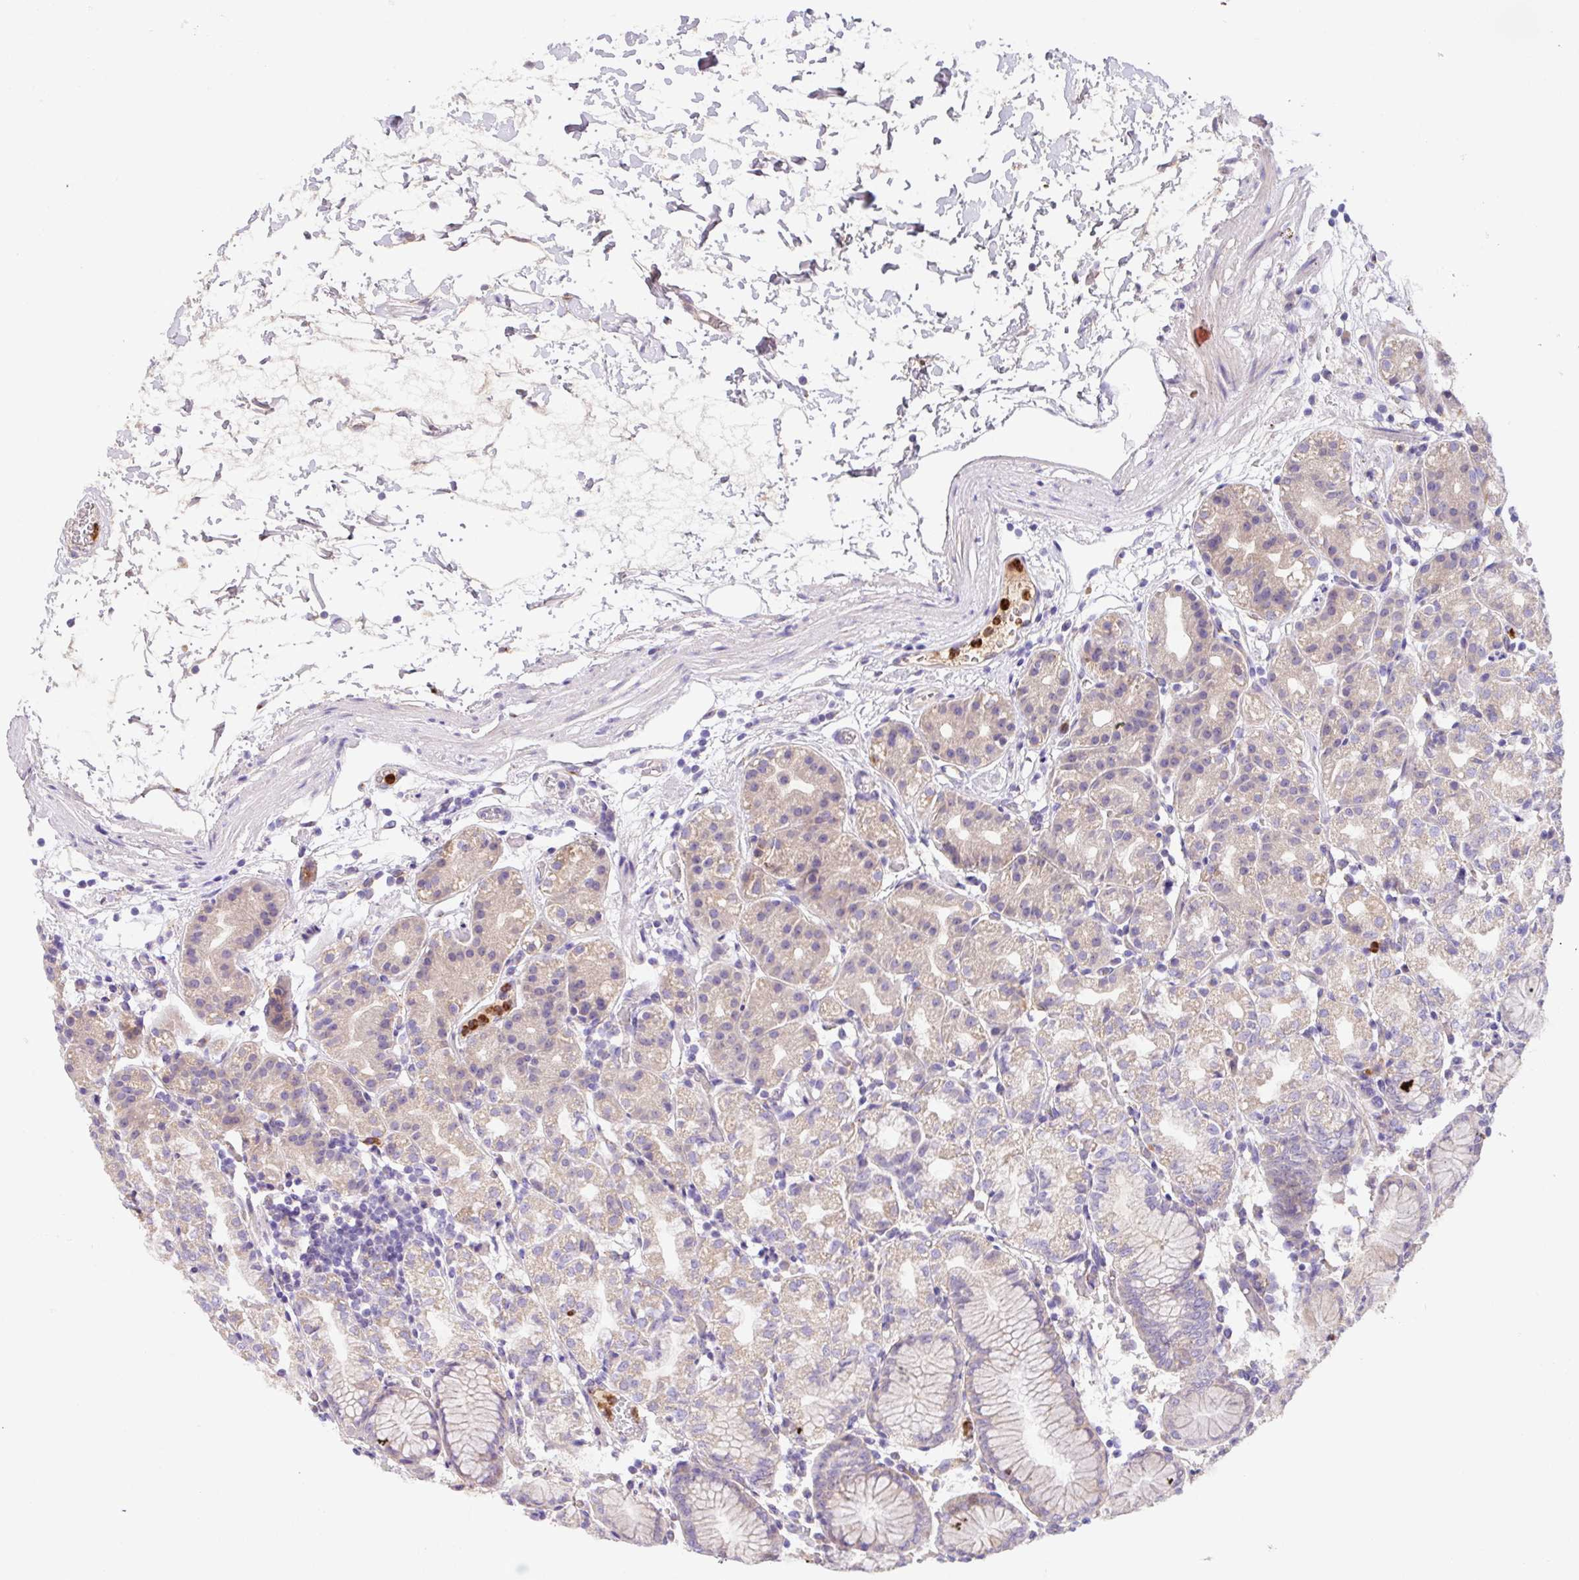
{"staining": {"intensity": "weak", "quantity": "25%-75%", "location": "cytoplasmic/membranous"}, "tissue": "stomach", "cell_type": "Glandular cells", "image_type": "normal", "snomed": [{"axis": "morphology", "description": "Normal tissue, NOS"}, {"axis": "topography", "description": "Stomach"}], "caption": "IHC of unremarkable stomach exhibits low levels of weak cytoplasmic/membranous staining in approximately 25%-75% of glandular cells.", "gene": "CRISP3", "patient": {"sex": "female", "age": 57}}